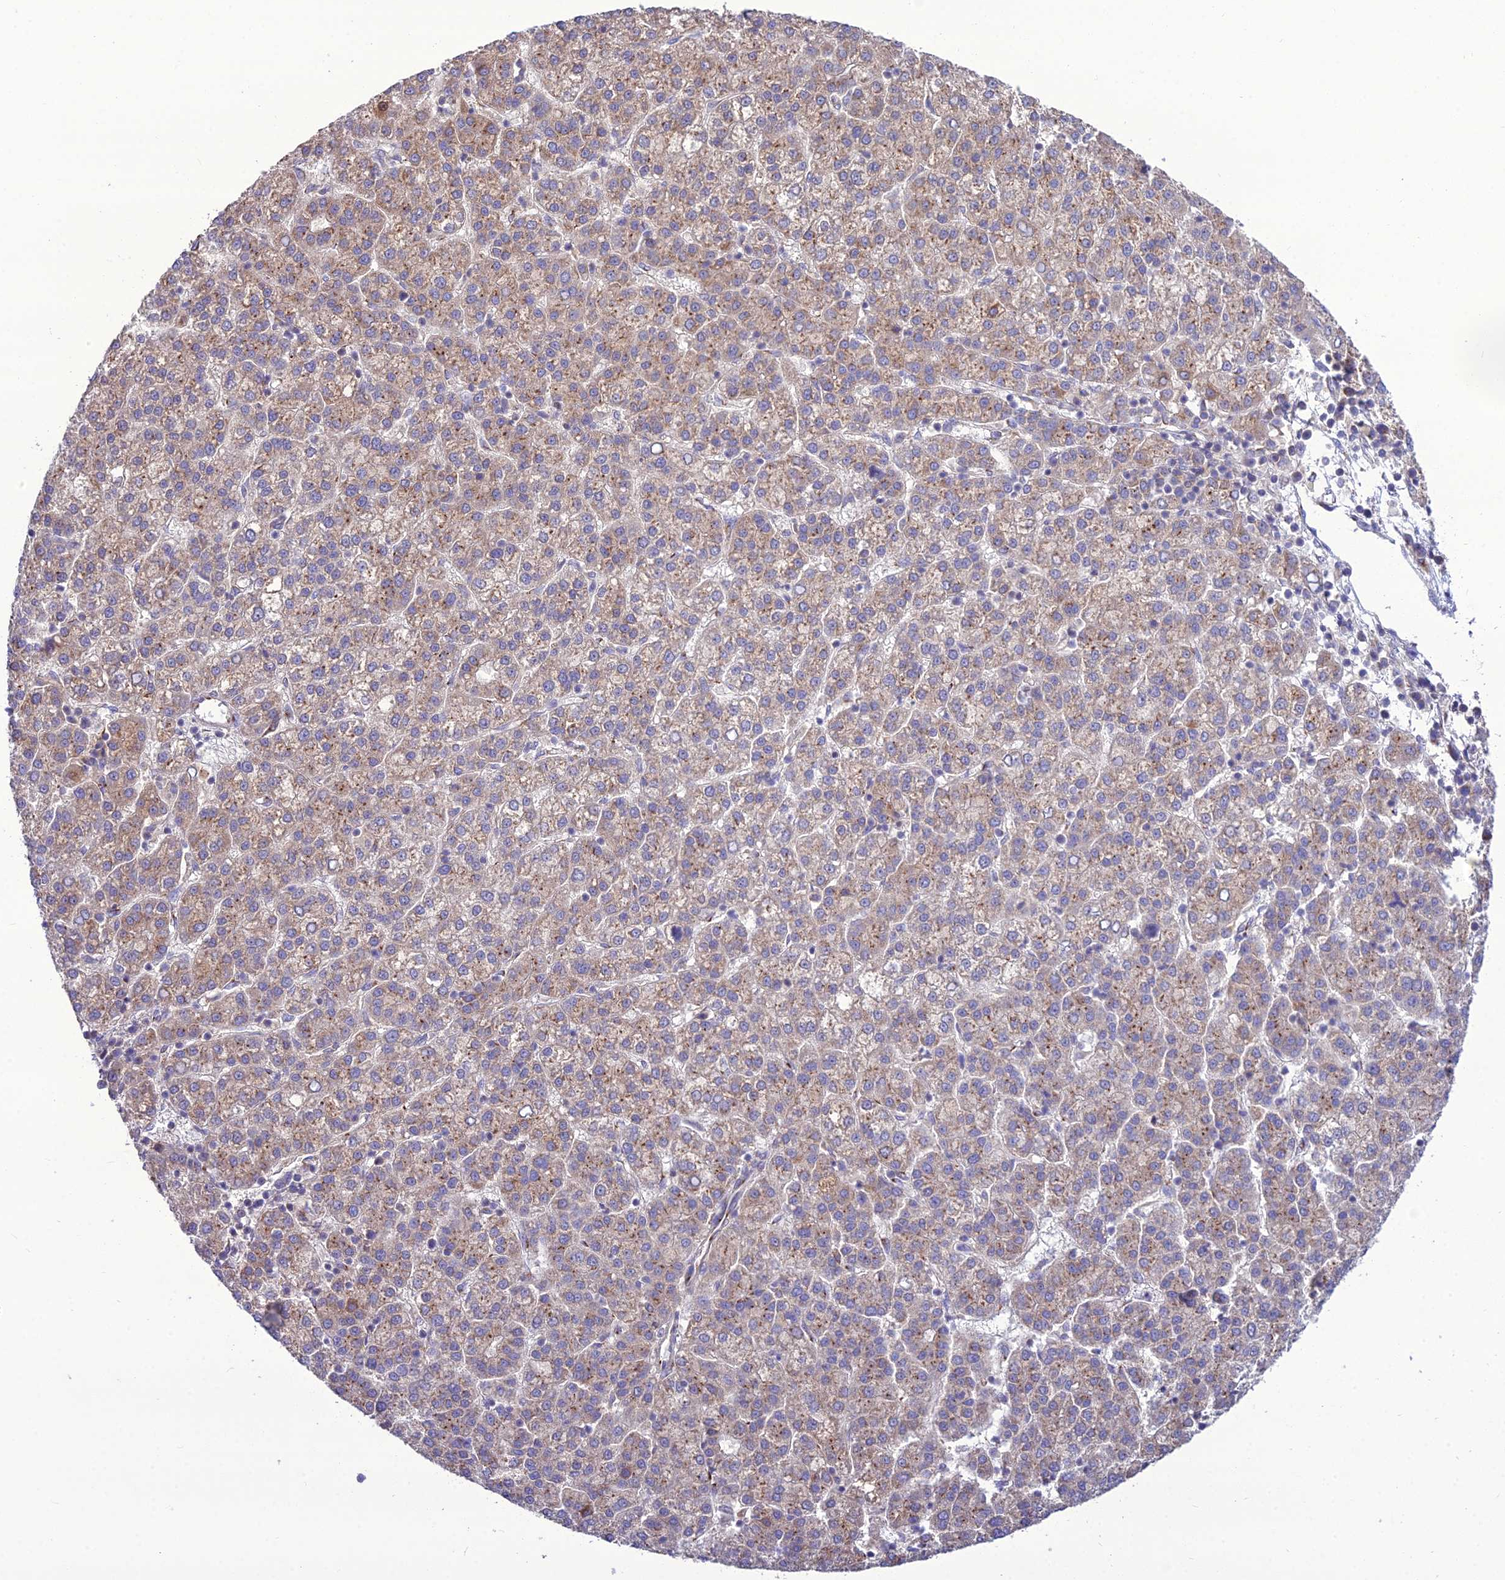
{"staining": {"intensity": "moderate", "quantity": "25%-75%", "location": "cytoplasmic/membranous"}, "tissue": "liver cancer", "cell_type": "Tumor cells", "image_type": "cancer", "snomed": [{"axis": "morphology", "description": "Carcinoma, Hepatocellular, NOS"}, {"axis": "topography", "description": "Liver"}], "caption": "This micrograph displays IHC staining of hepatocellular carcinoma (liver), with medium moderate cytoplasmic/membranous positivity in approximately 25%-75% of tumor cells.", "gene": "SPRYD7", "patient": {"sex": "female", "age": 58}}